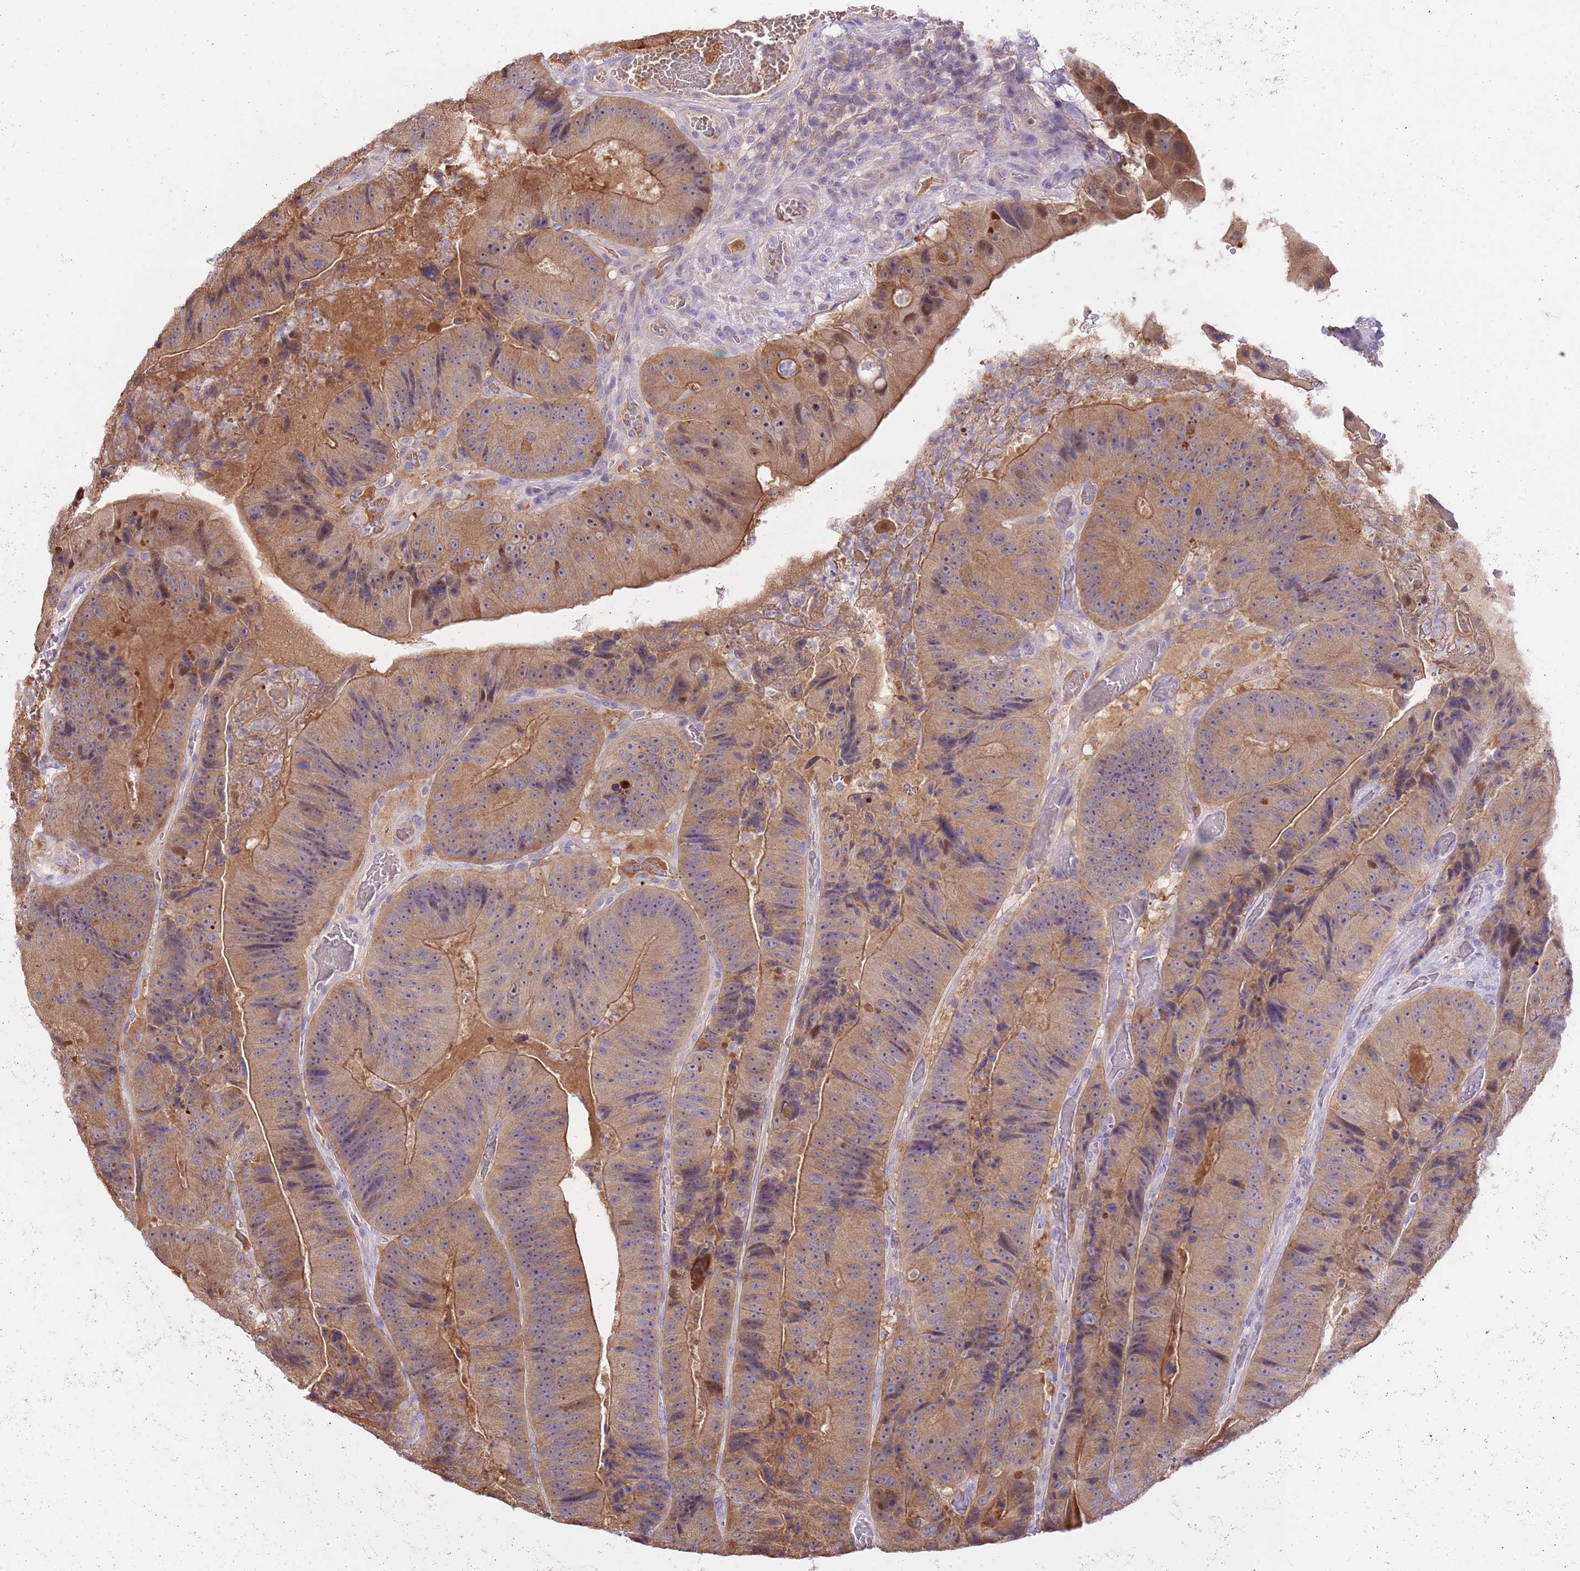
{"staining": {"intensity": "moderate", "quantity": ">75%", "location": "cytoplasmic/membranous"}, "tissue": "colorectal cancer", "cell_type": "Tumor cells", "image_type": "cancer", "snomed": [{"axis": "morphology", "description": "Adenocarcinoma, NOS"}, {"axis": "topography", "description": "Colon"}], "caption": "Moderate cytoplasmic/membranous positivity is seen in approximately >75% of tumor cells in colorectal adenocarcinoma.", "gene": "PRR32", "patient": {"sex": "female", "age": 86}}